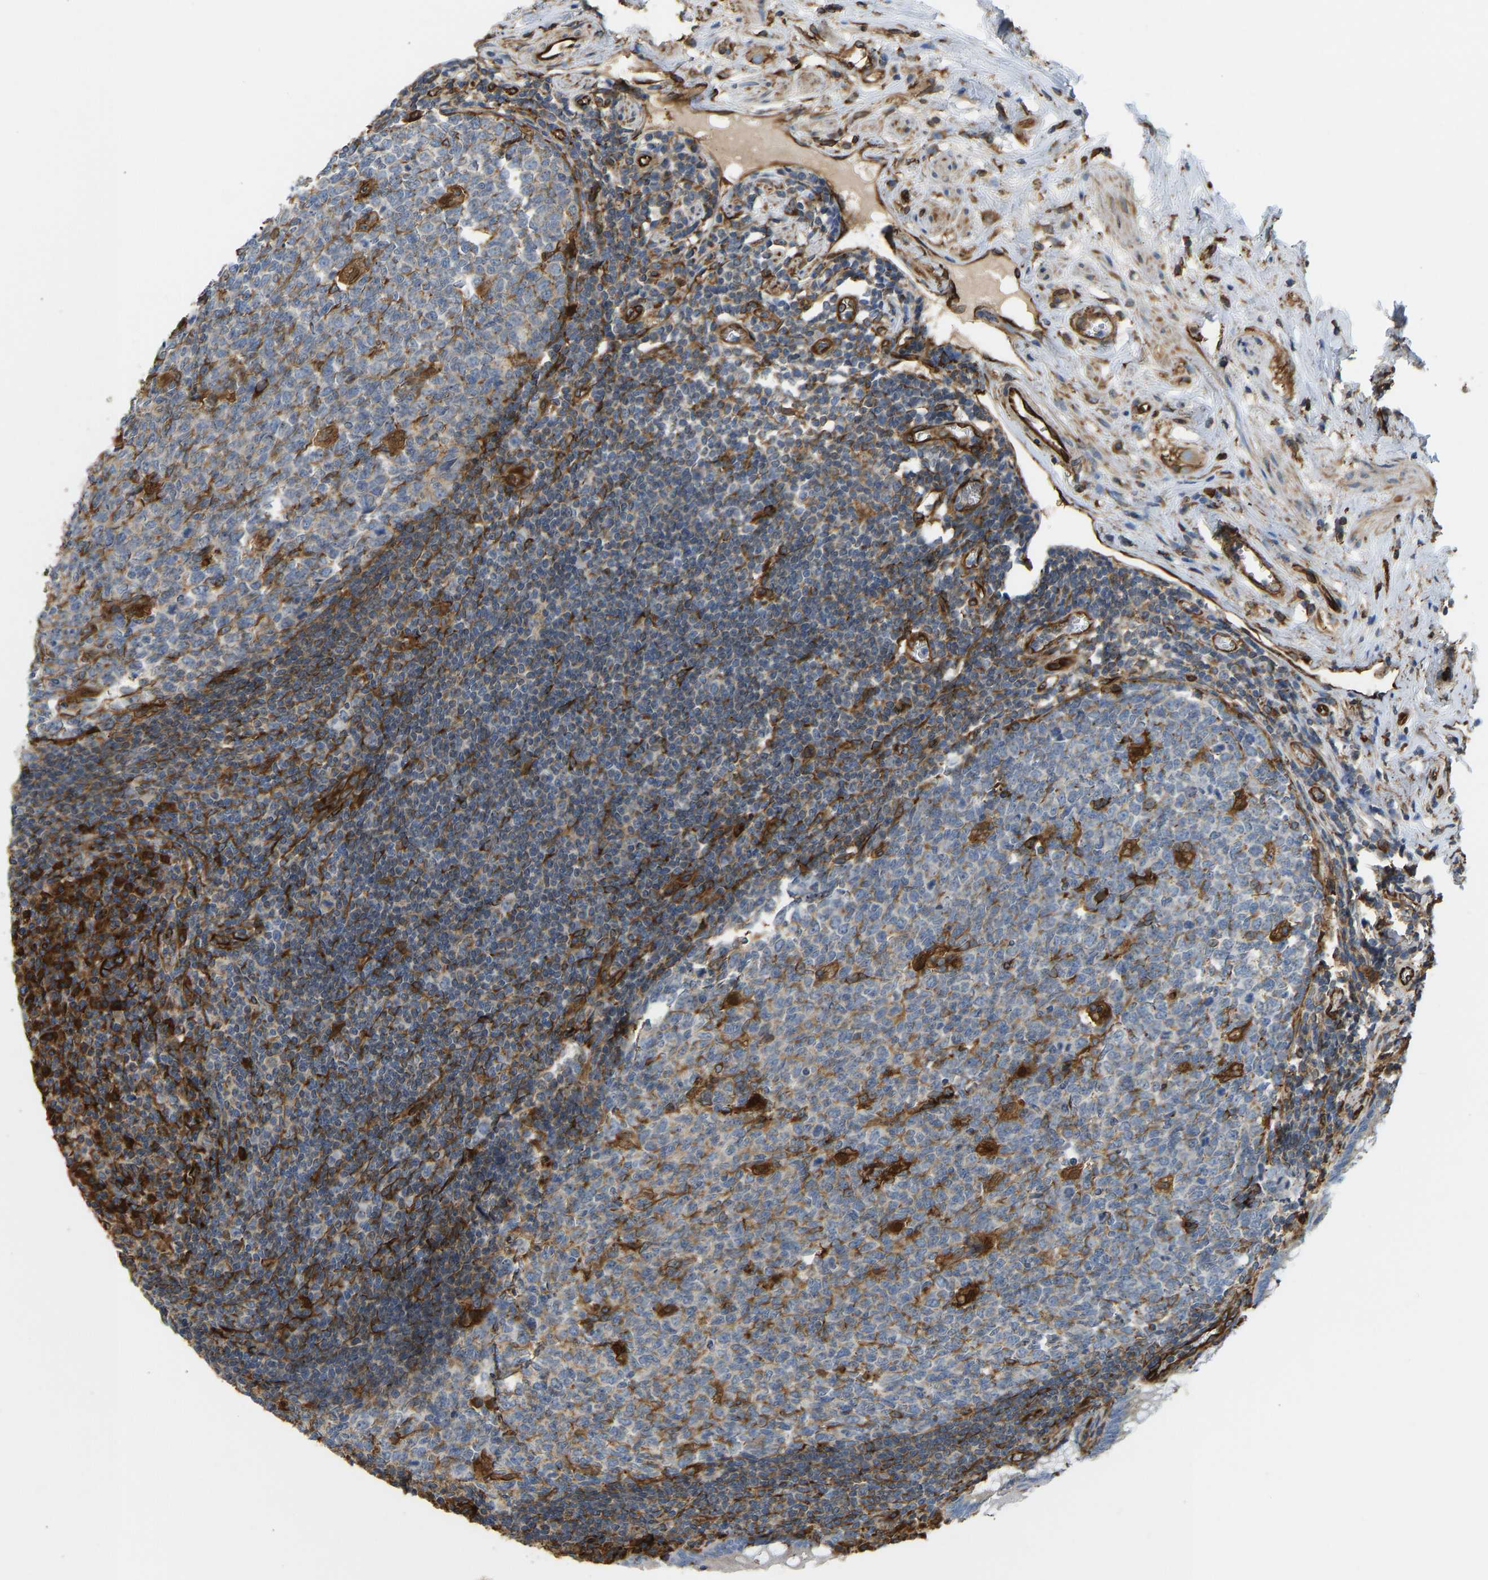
{"staining": {"intensity": "weak", "quantity": "25%-75%", "location": "cytoplasmic/membranous"}, "tissue": "appendix", "cell_type": "Glandular cells", "image_type": "normal", "snomed": [{"axis": "morphology", "description": "Normal tissue, NOS"}, {"axis": "topography", "description": "Appendix"}], "caption": "DAB immunohistochemical staining of benign human appendix demonstrates weak cytoplasmic/membranous protein expression in about 25%-75% of glandular cells.", "gene": "BEX3", "patient": {"sex": "male", "age": 56}}